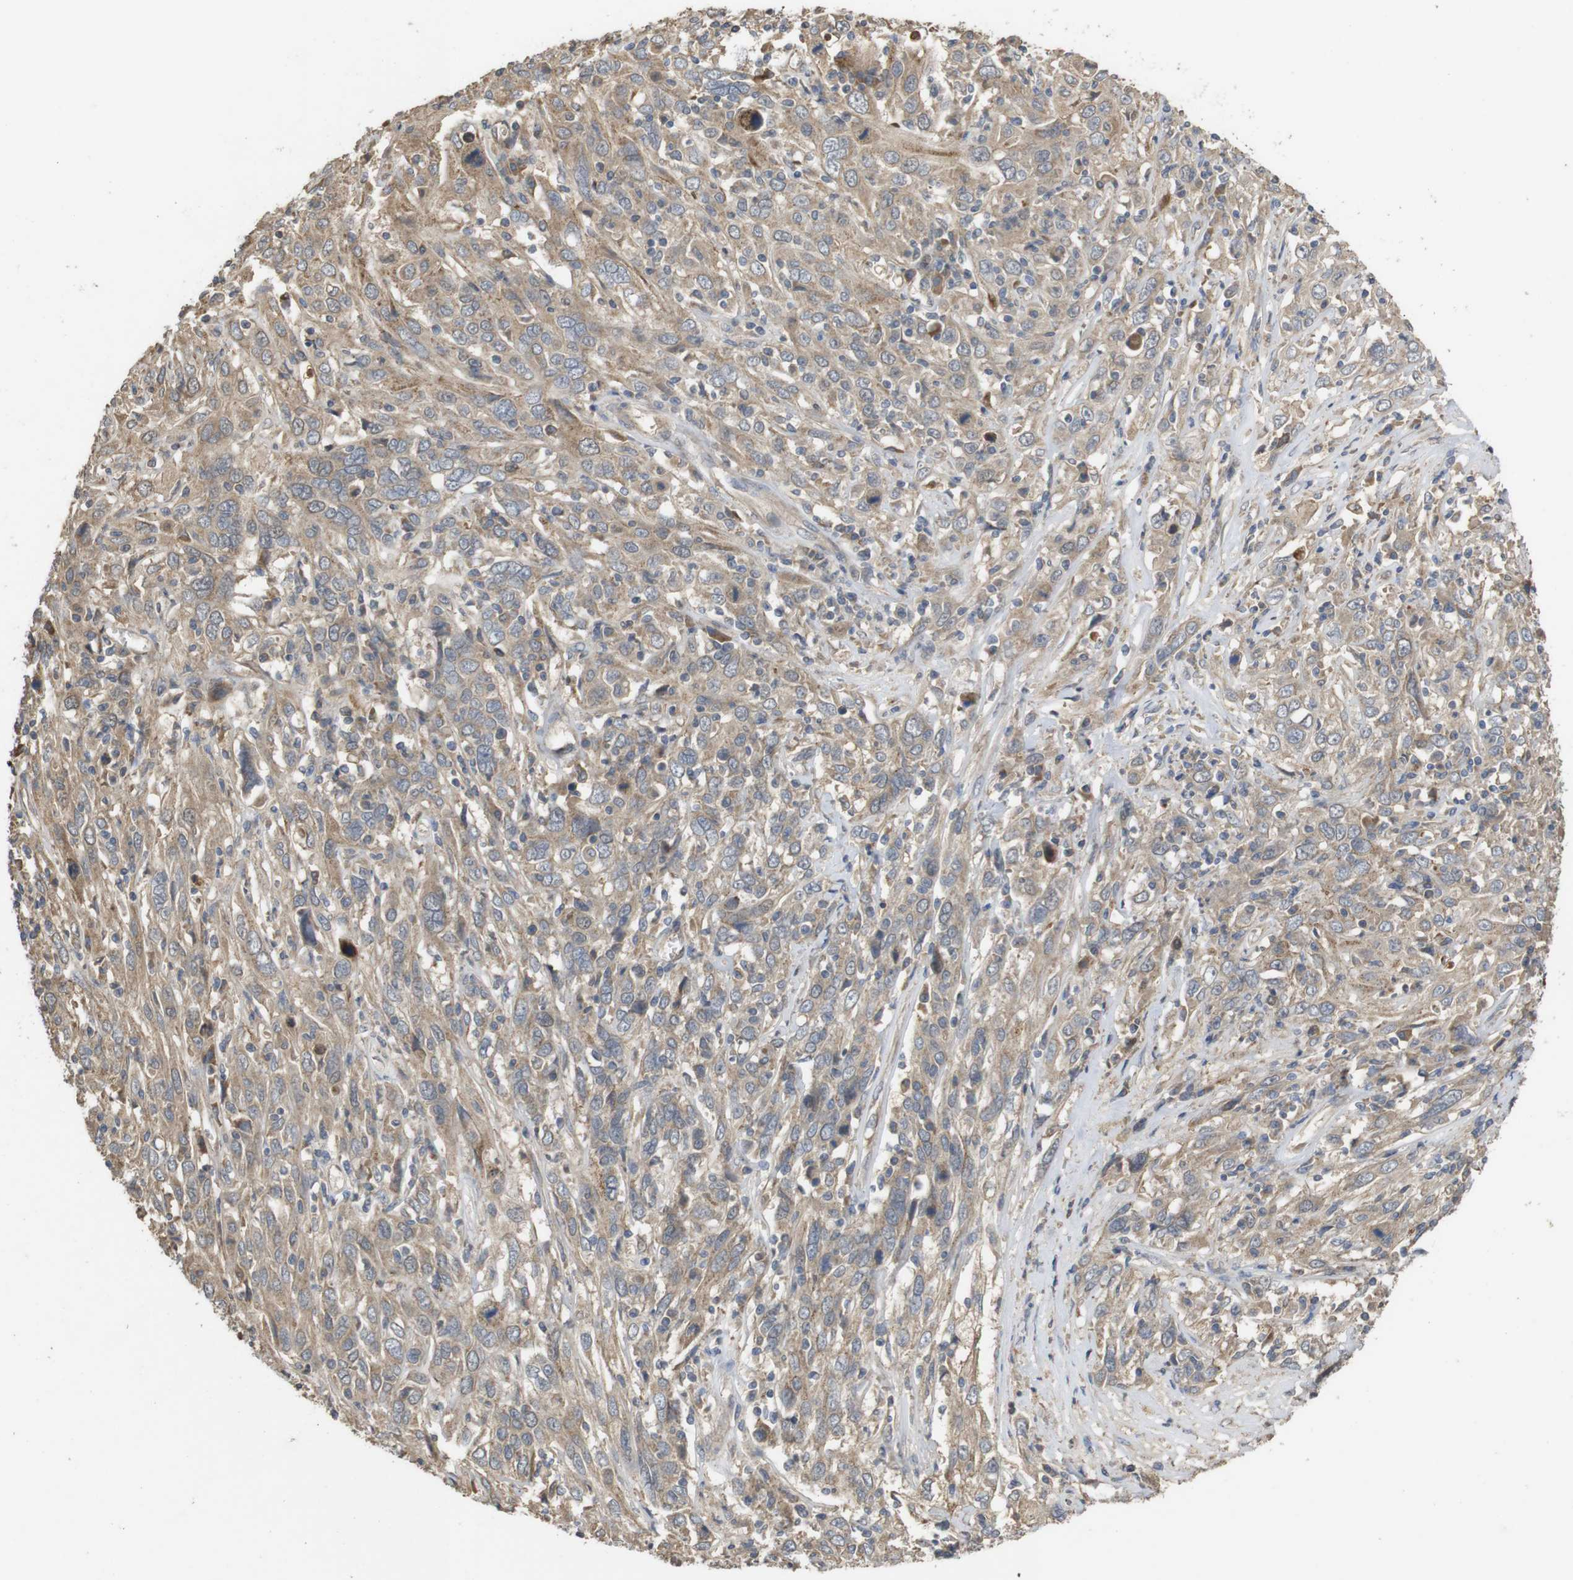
{"staining": {"intensity": "weak", "quantity": ">75%", "location": "cytoplasmic/membranous"}, "tissue": "cervical cancer", "cell_type": "Tumor cells", "image_type": "cancer", "snomed": [{"axis": "morphology", "description": "Squamous cell carcinoma, NOS"}, {"axis": "topography", "description": "Cervix"}], "caption": "Immunohistochemical staining of cervical cancer reveals weak cytoplasmic/membranous protein staining in about >75% of tumor cells.", "gene": "PCDHB10", "patient": {"sex": "female", "age": 46}}